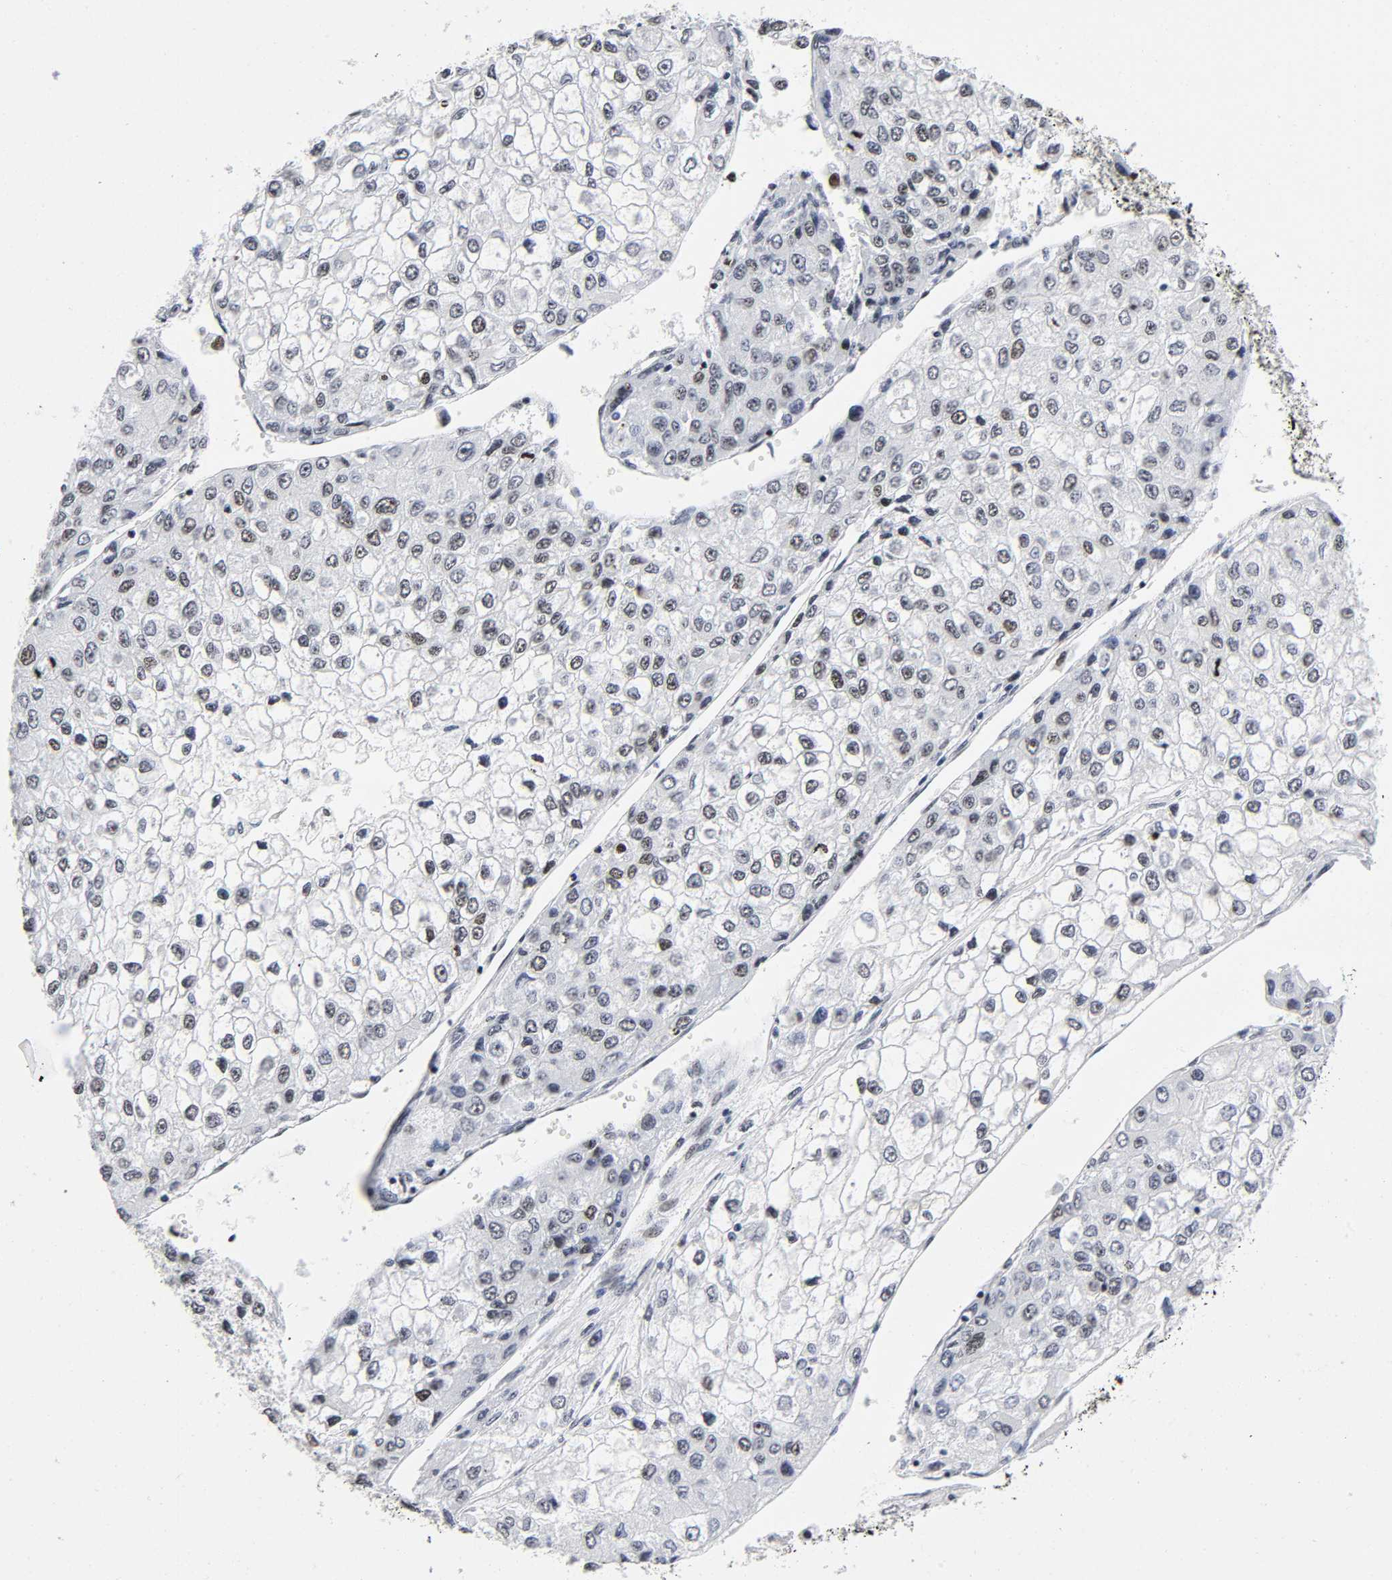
{"staining": {"intensity": "weak", "quantity": "<25%", "location": "nuclear"}, "tissue": "liver cancer", "cell_type": "Tumor cells", "image_type": "cancer", "snomed": [{"axis": "morphology", "description": "Carcinoma, Hepatocellular, NOS"}, {"axis": "topography", "description": "Liver"}], "caption": "Immunohistochemistry (IHC) image of human liver cancer (hepatocellular carcinoma) stained for a protein (brown), which reveals no staining in tumor cells.", "gene": "UBTF", "patient": {"sex": "female", "age": 66}}